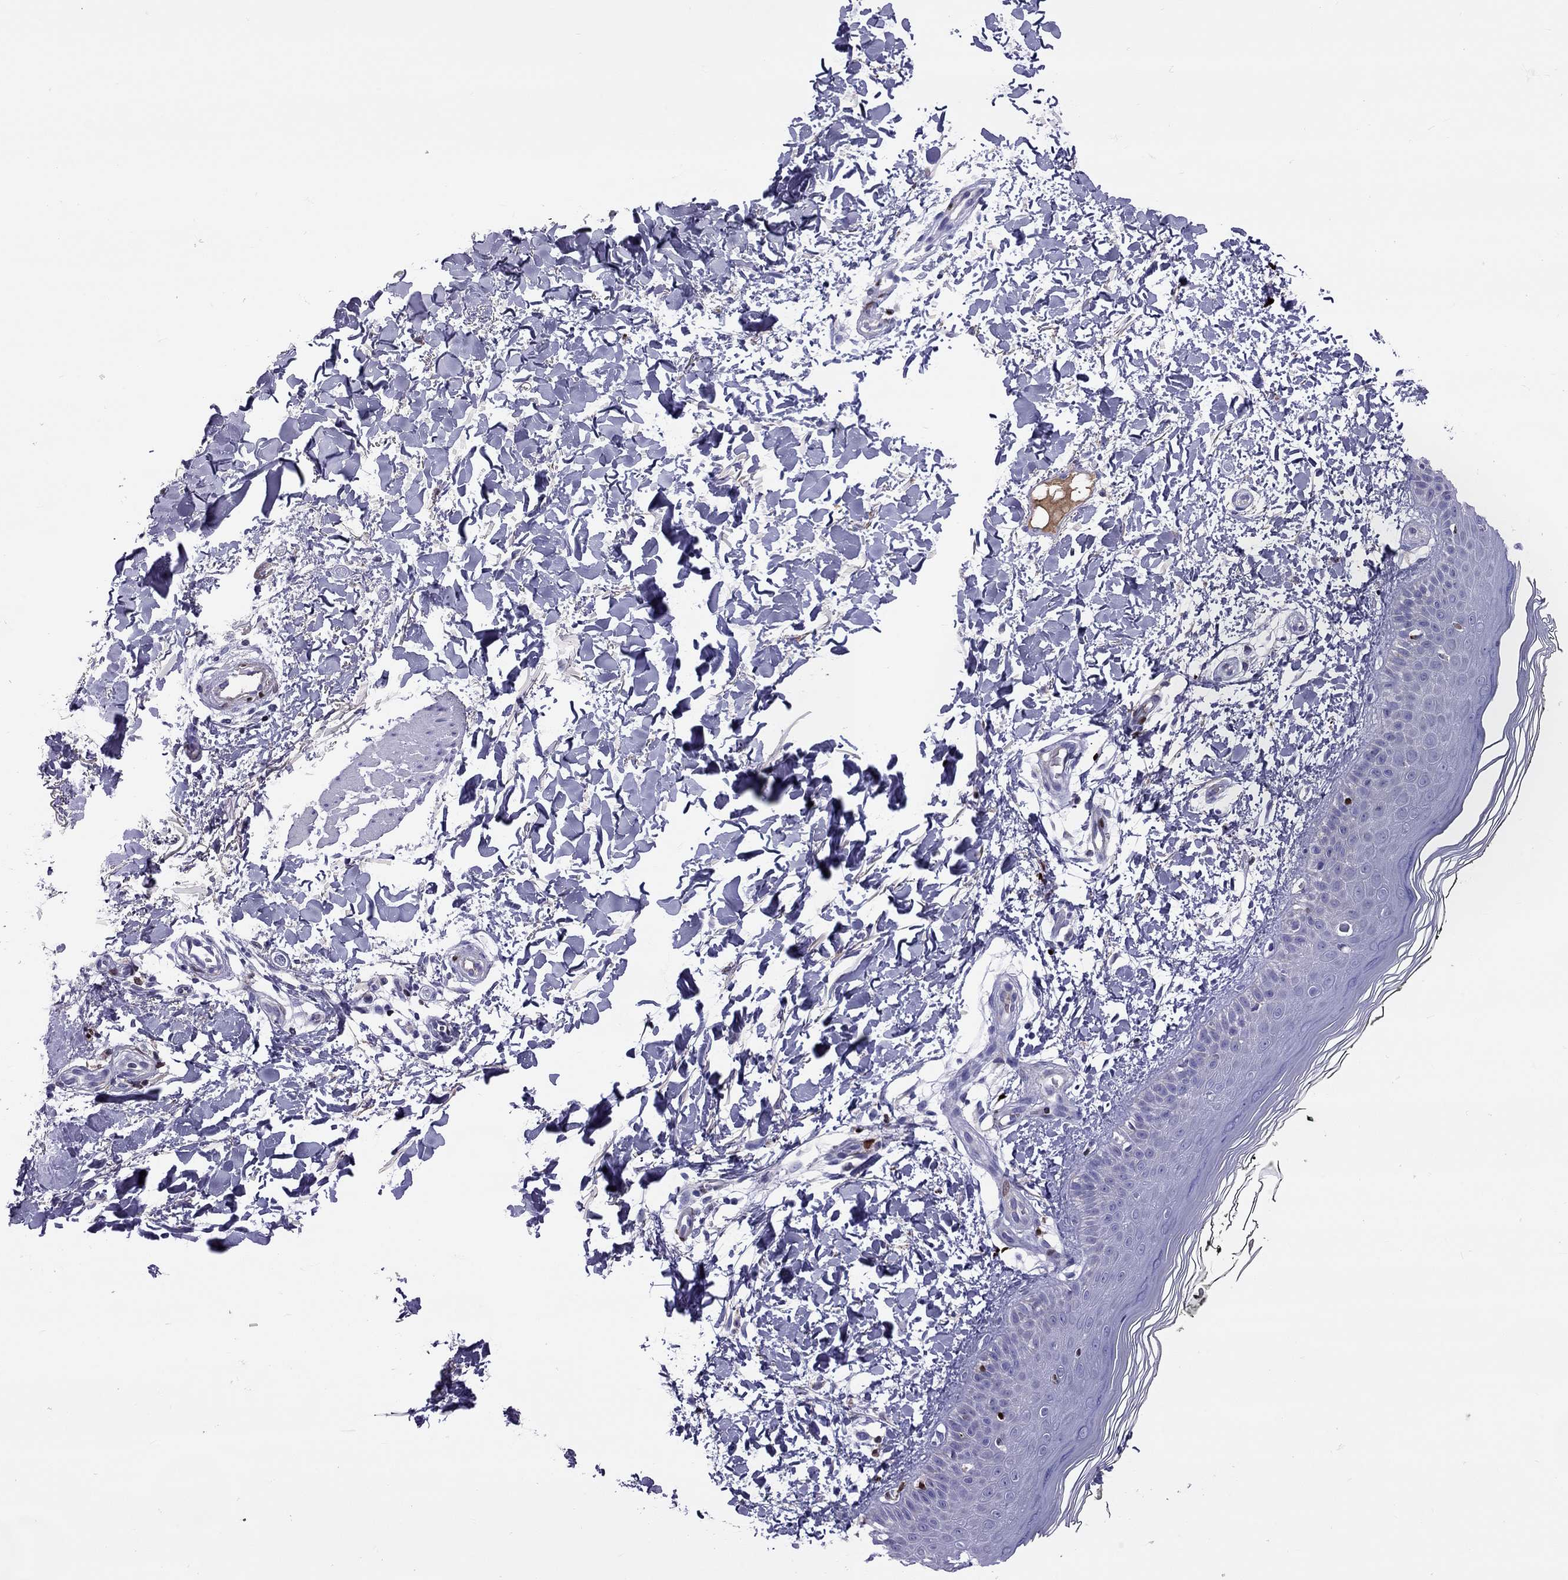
{"staining": {"intensity": "negative", "quantity": "none", "location": "none"}, "tissue": "skin", "cell_type": "Fibroblasts", "image_type": "normal", "snomed": [{"axis": "morphology", "description": "Normal tissue, NOS"}, {"axis": "topography", "description": "Skin"}], "caption": "DAB immunohistochemical staining of benign human skin shows no significant expression in fibroblasts.", "gene": "SERPINA3", "patient": {"sex": "female", "age": 62}}